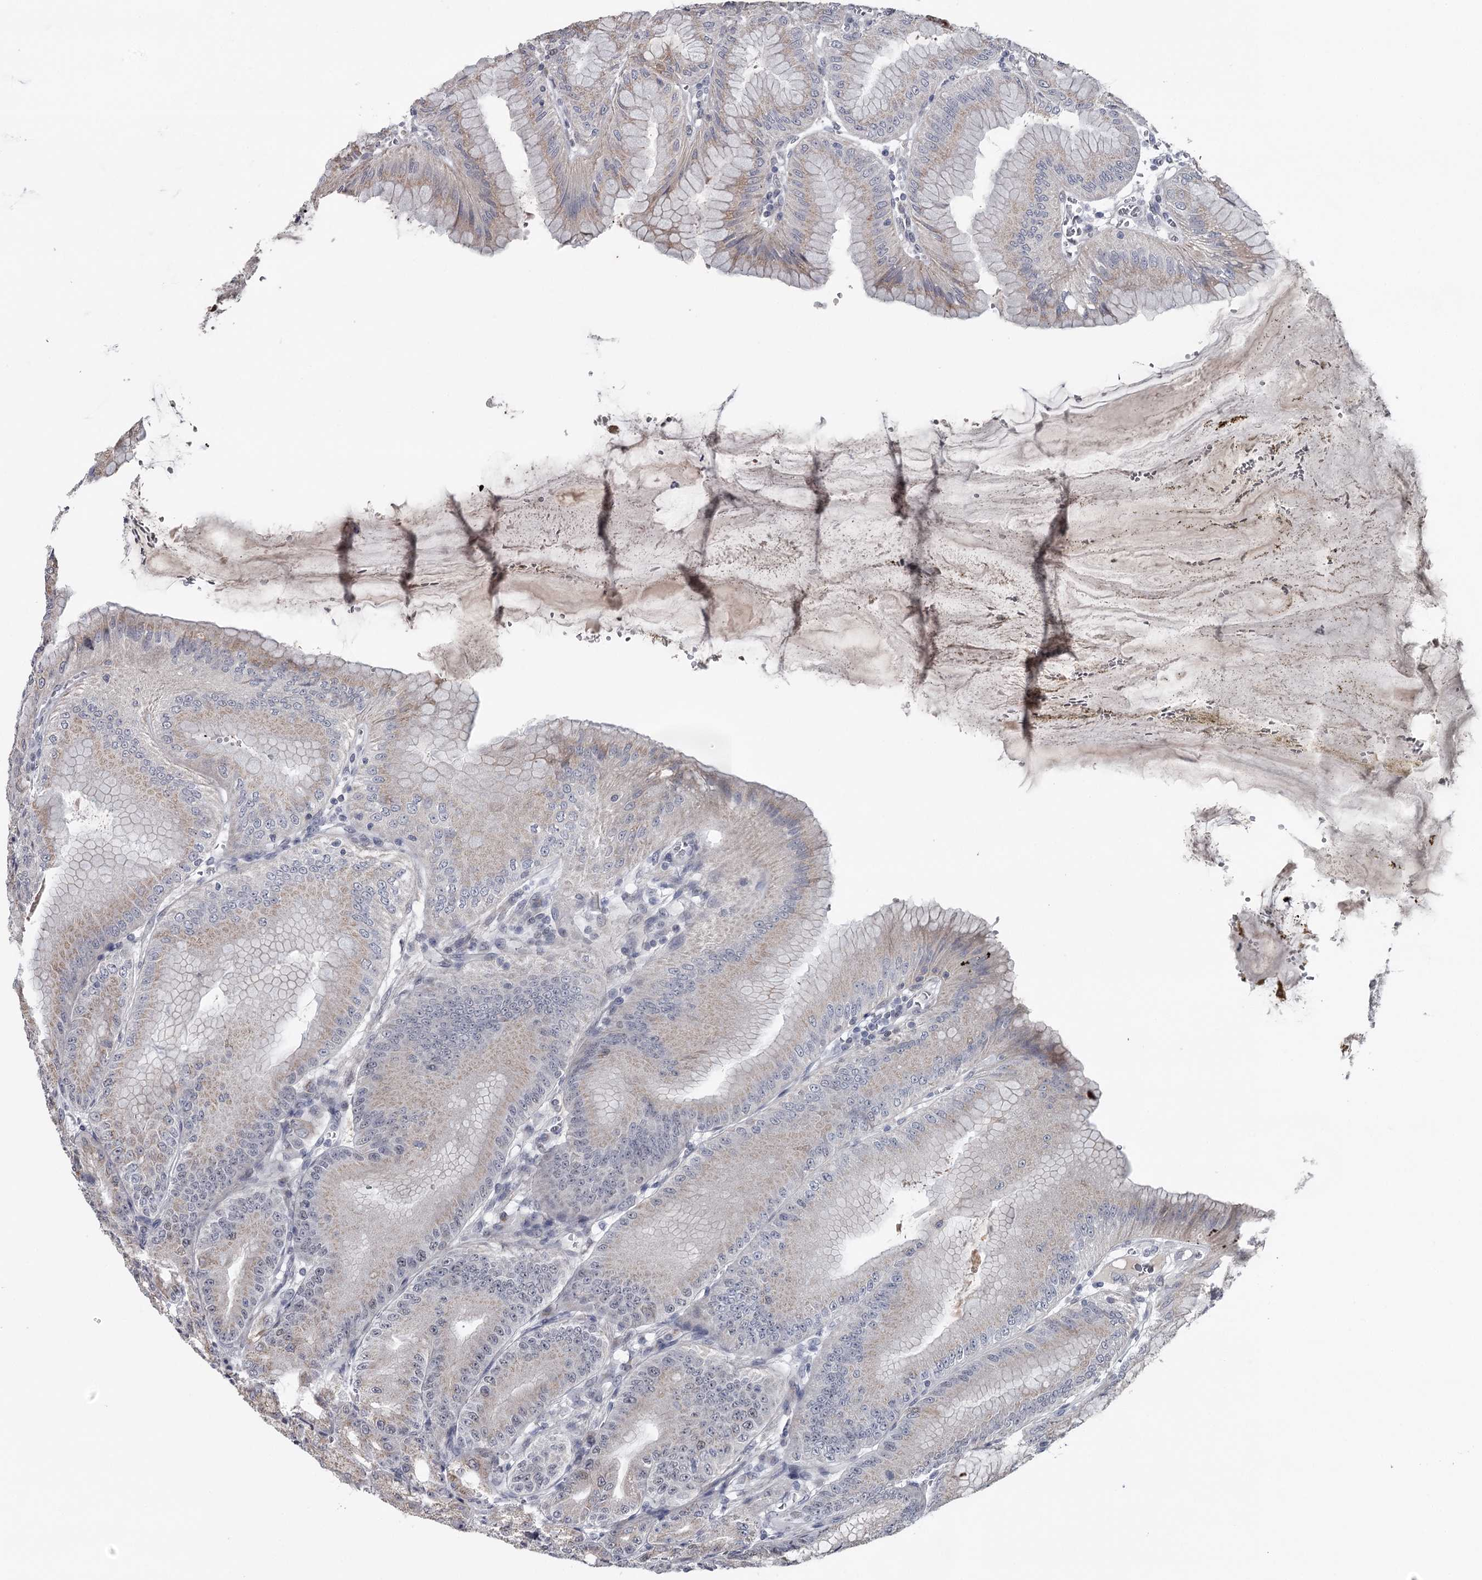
{"staining": {"intensity": "weak", "quantity": "25%-75%", "location": "cytoplasmic/membranous,nuclear"}, "tissue": "stomach", "cell_type": "Glandular cells", "image_type": "normal", "snomed": [{"axis": "morphology", "description": "Normal tissue, NOS"}, {"axis": "topography", "description": "Stomach, lower"}], "caption": "Immunohistochemical staining of normal human stomach displays weak cytoplasmic/membranous,nuclear protein positivity in approximately 25%-75% of glandular cells. (IHC, brightfield microscopy, high magnification).", "gene": "GTSF1", "patient": {"sex": "male", "age": 71}}